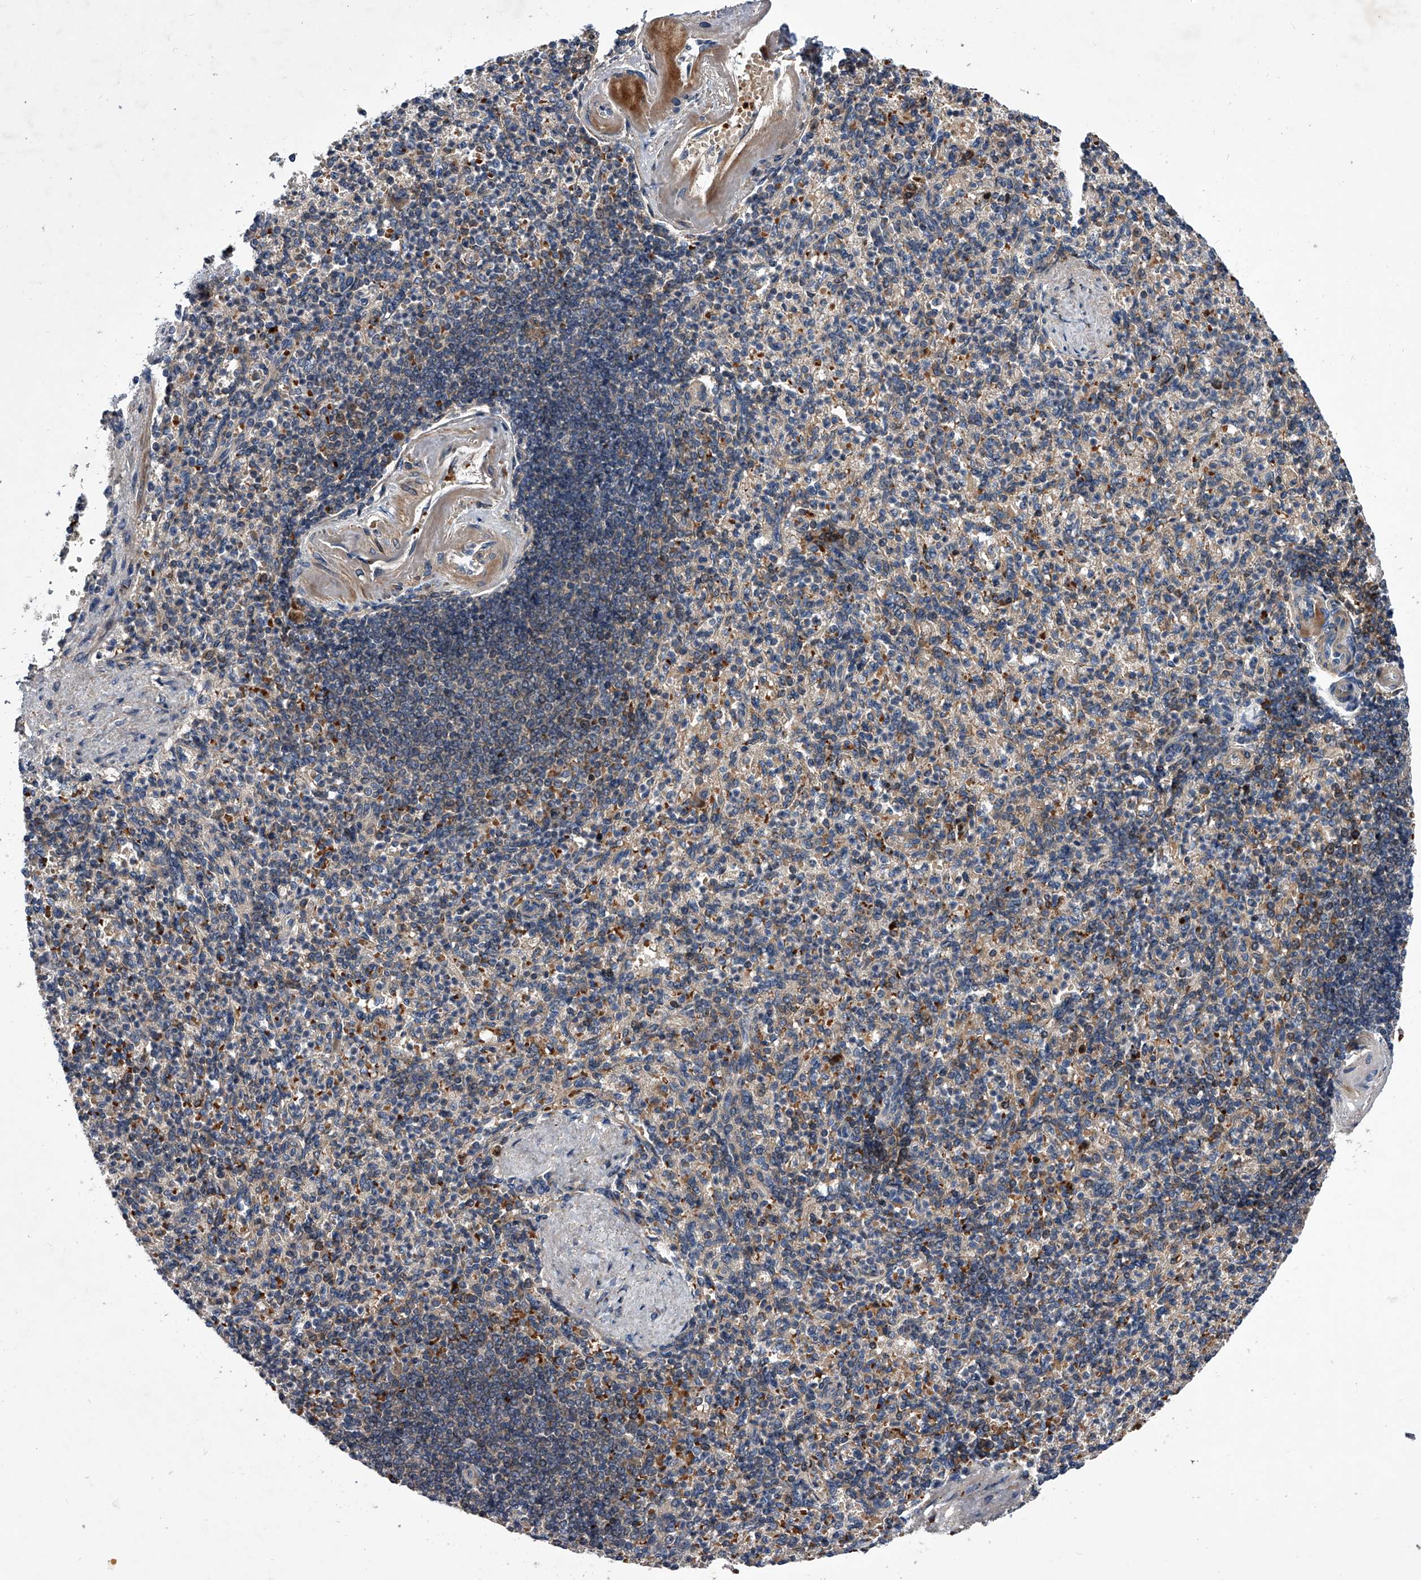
{"staining": {"intensity": "negative", "quantity": "none", "location": "none"}, "tissue": "spleen", "cell_type": "Cells in red pulp", "image_type": "normal", "snomed": [{"axis": "morphology", "description": "Normal tissue, NOS"}, {"axis": "topography", "description": "Spleen"}], "caption": "This is a micrograph of immunohistochemistry (IHC) staining of benign spleen, which shows no staining in cells in red pulp. Nuclei are stained in blue.", "gene": "ZNF30", "patient": {"sex": "female", "age": 74}}